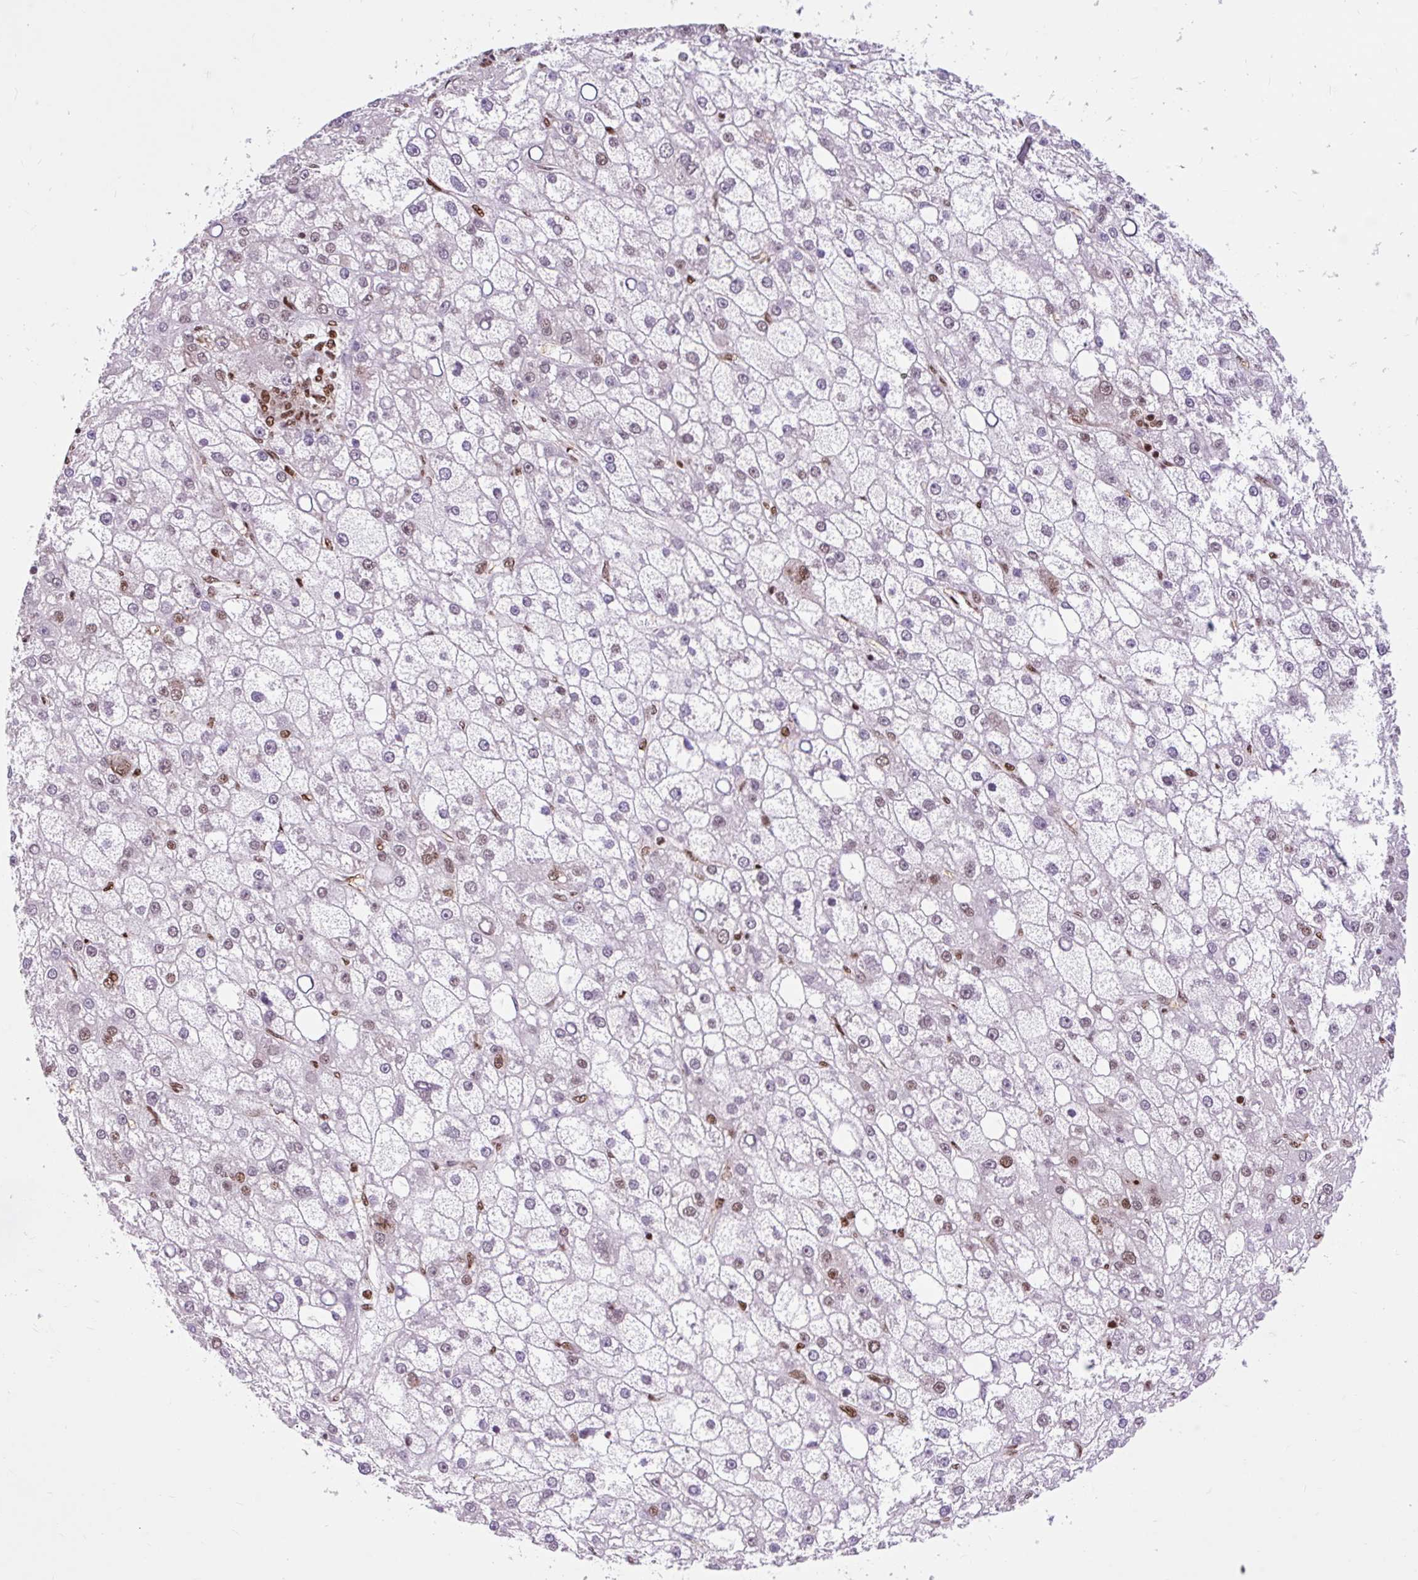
{"staining": {"intensity": "moderate", "quantity": "<25%", "location": "nuclear"}, "tissue": "liver cancer", "cell_type": "Tumor cells", "image_type": "cancer", "snomed": [{"axis": "morphology", "description": "Carcinoma, Hepatocellular, NOS"}, {"axis": "topography", "description": "Liver"}], "caption": "Human liver cancer (hepatocellular carcinoma) stained with a brown dye exhibits moderate nuclear positive expression in approximately <25% of tumor cells.", "gene": "FUS", "patient": {"sex": "male", "age": 67}}